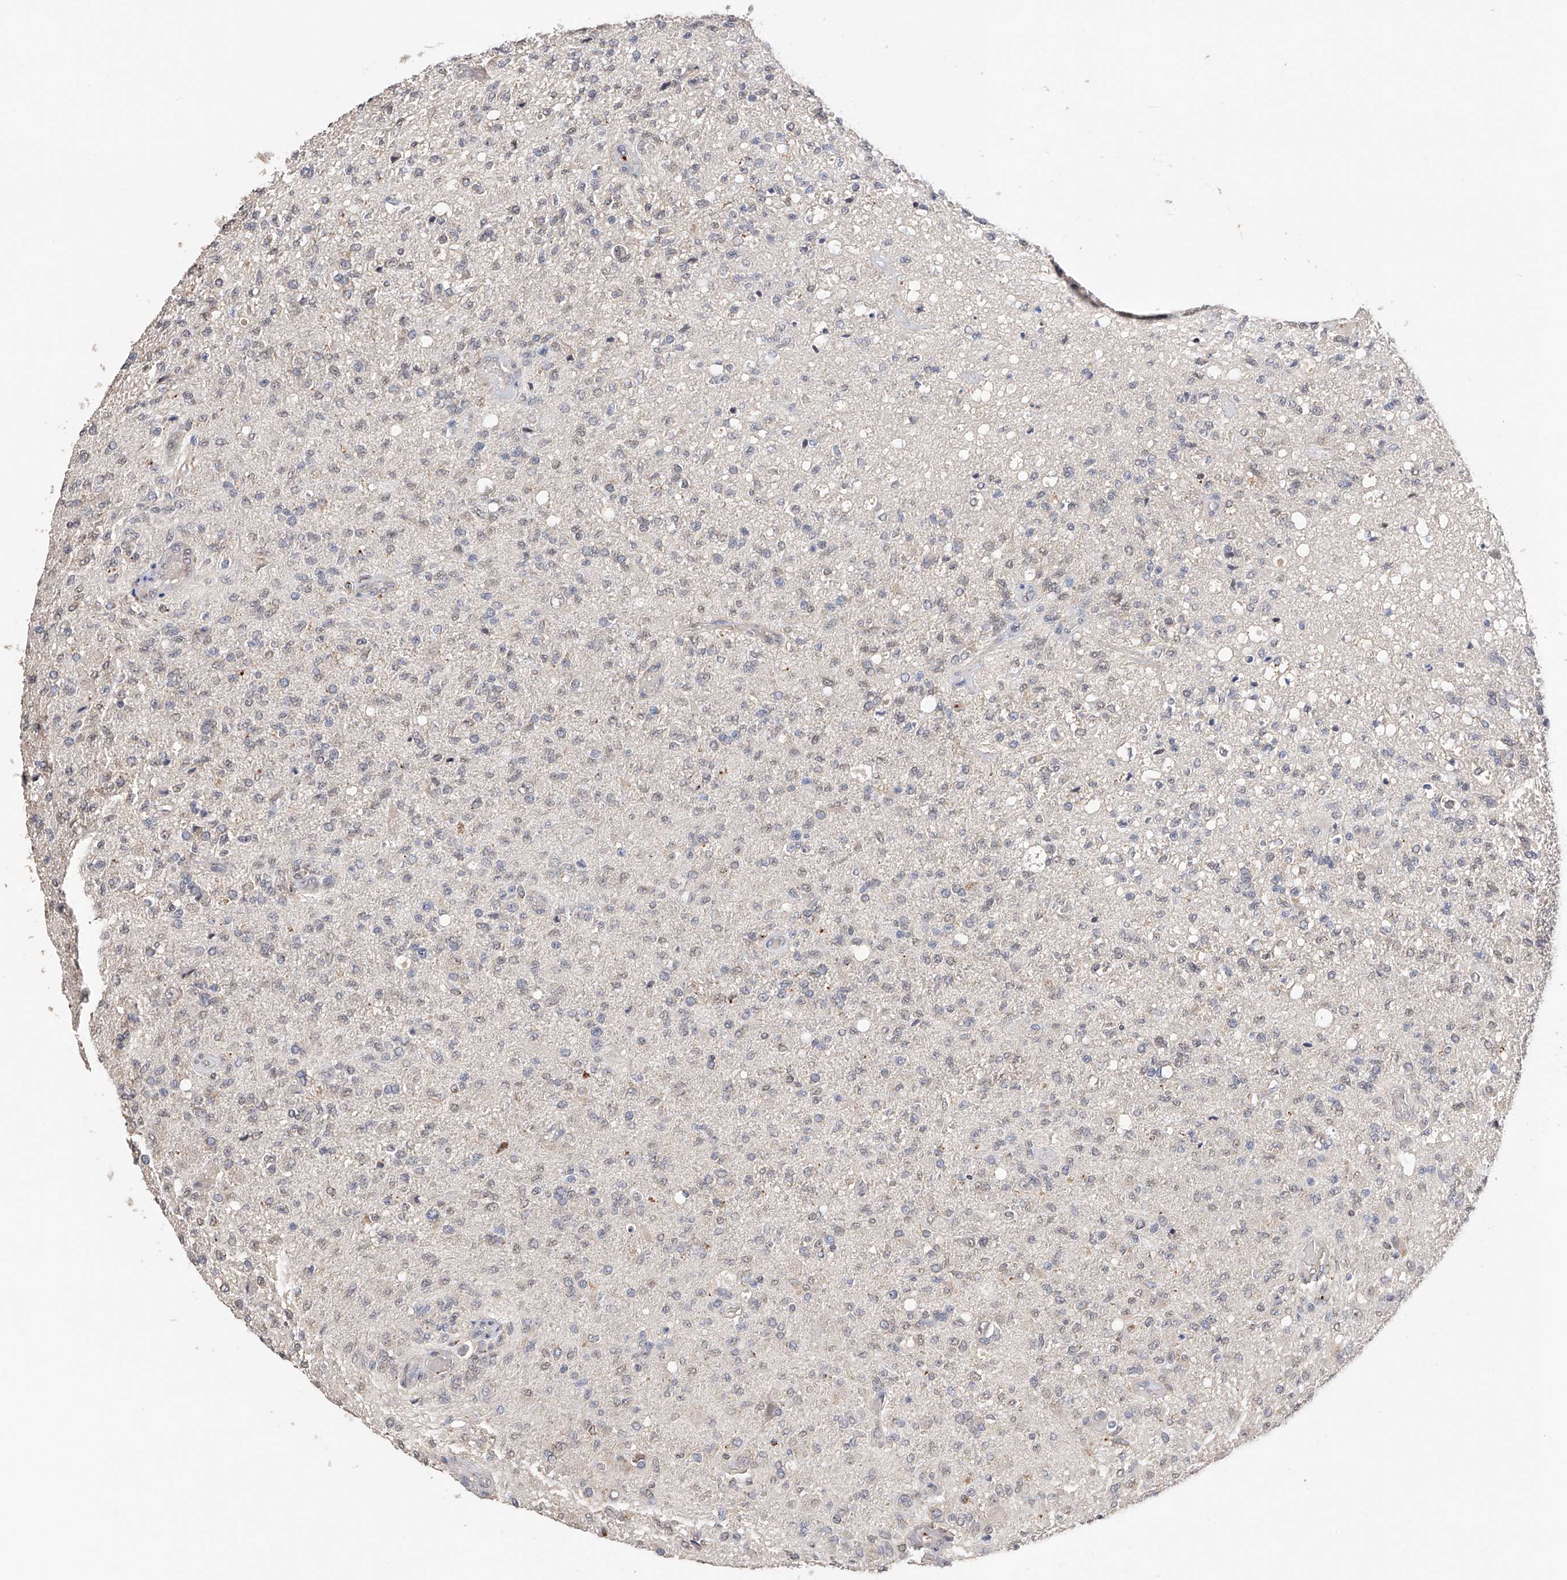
{"staining": {"intensity": "negative", "quantity": "none", "location": "none"}, "tissue": "glioma", "cell_type": "Tumor cells", "image_type": "cancer", "snomed": [{"axis": "morphology", "description": "Normal tissue, NOS"}, {"axis": "morphology", "description": "Glioma, malignant, High grade"}, {"axis": "topography", "description": "Cerebral cortex"}], "caption": "Immunohistochemistry (IHC) image of human glioma stained for a protein (brown), which demonstrates no expression in tumor cells.", "gene": "ZFHX2", "patient": {"sex": "male", "age": 77}}